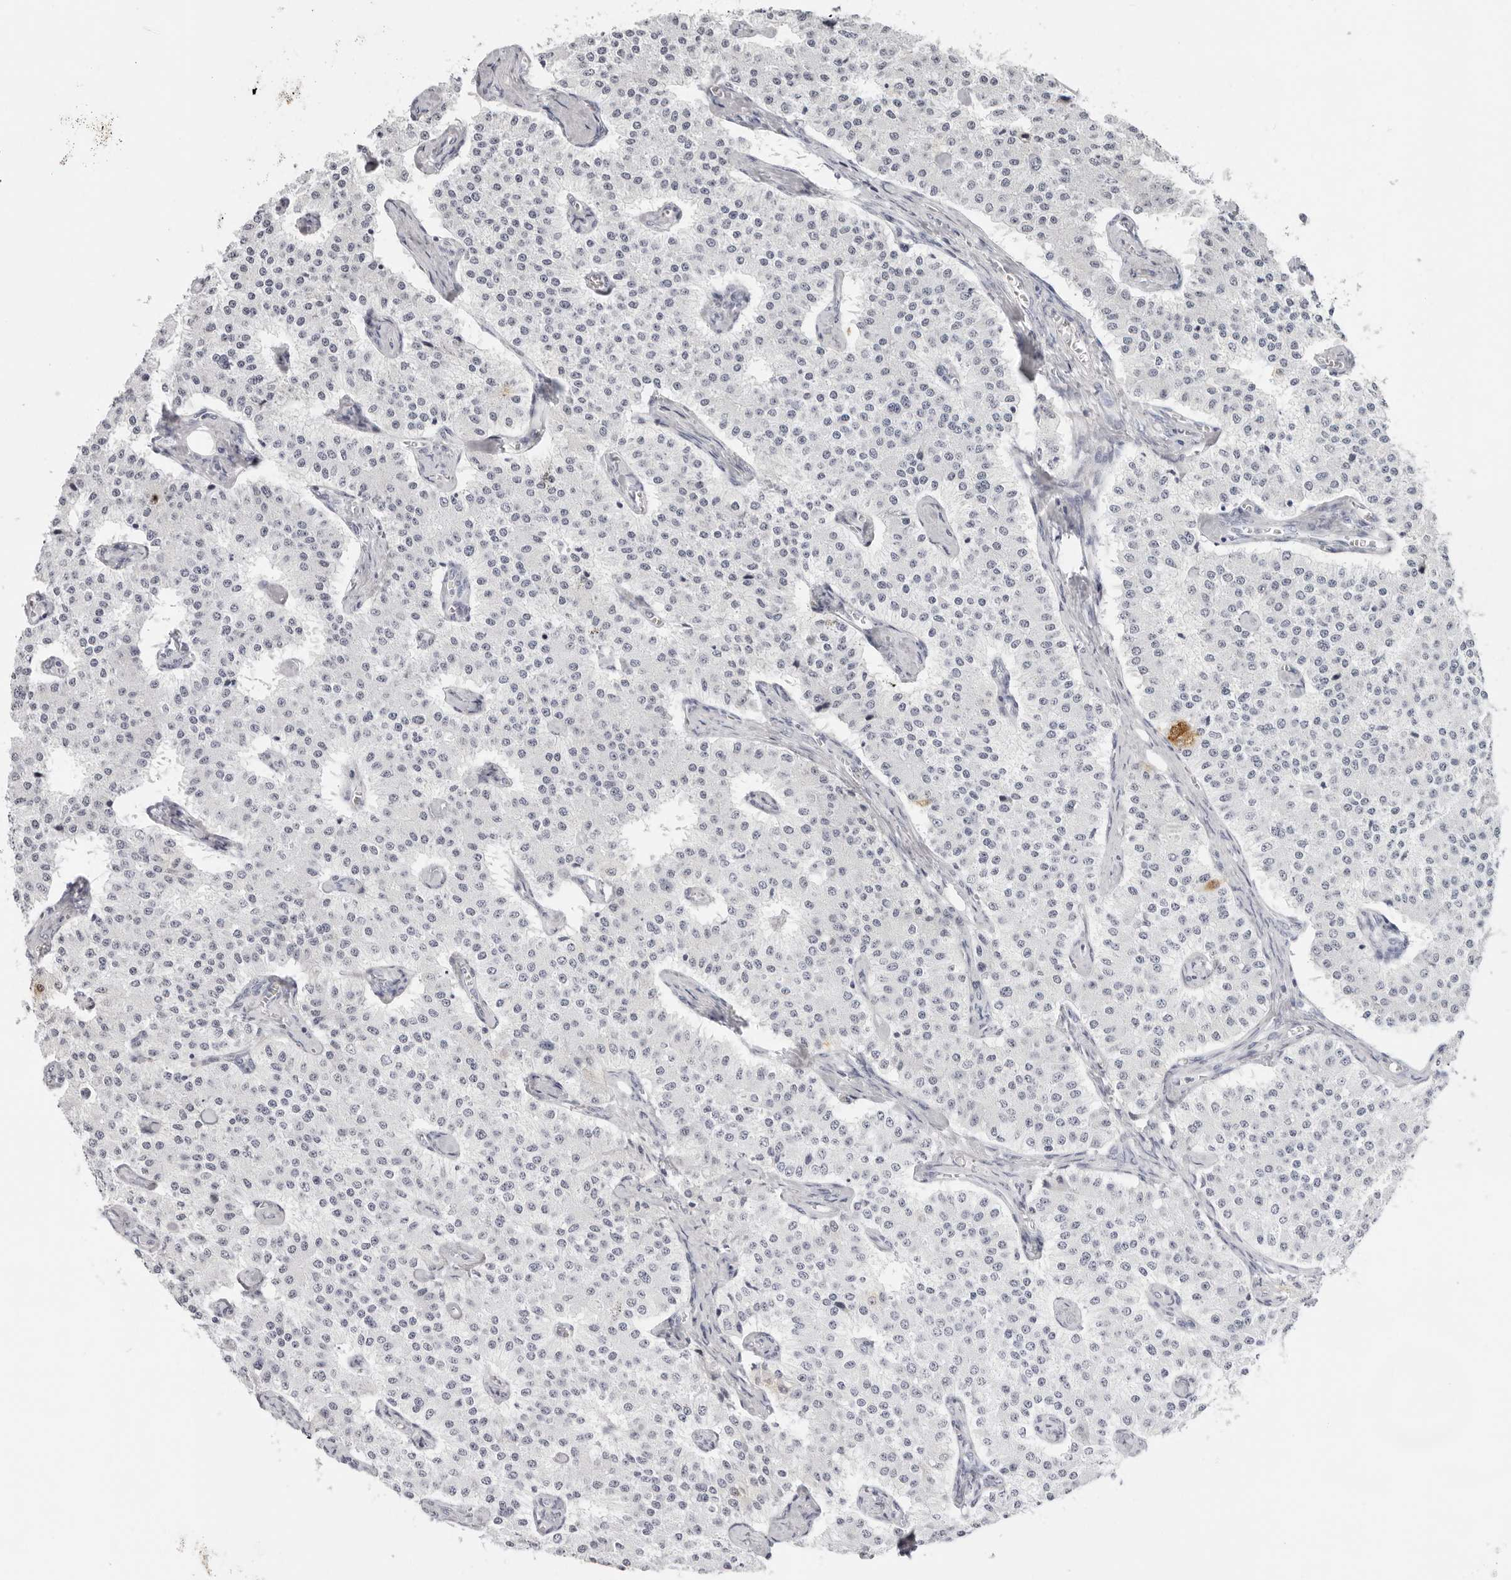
{"staining": {"intensity": "negative", "quantity": "none", "location": "none"}, "tissue": "carcinoid", "cell_type": "Tumor cells", "image_type": "cancer", "snomed": [{"axis": "morphology", "description": "Carcinoid, malignant, NOS"}, {"axis": "topography", "description": "Colon"}], "caption": "Immunohistochemistry (IHC) histopathology image of neoplastic tissue: carcinoid (malignant) stained with DAB demonstrates no significant protein staining in tumor cells.", "gene": "CST5", "patient": {"sex": "female", "age": 52}}